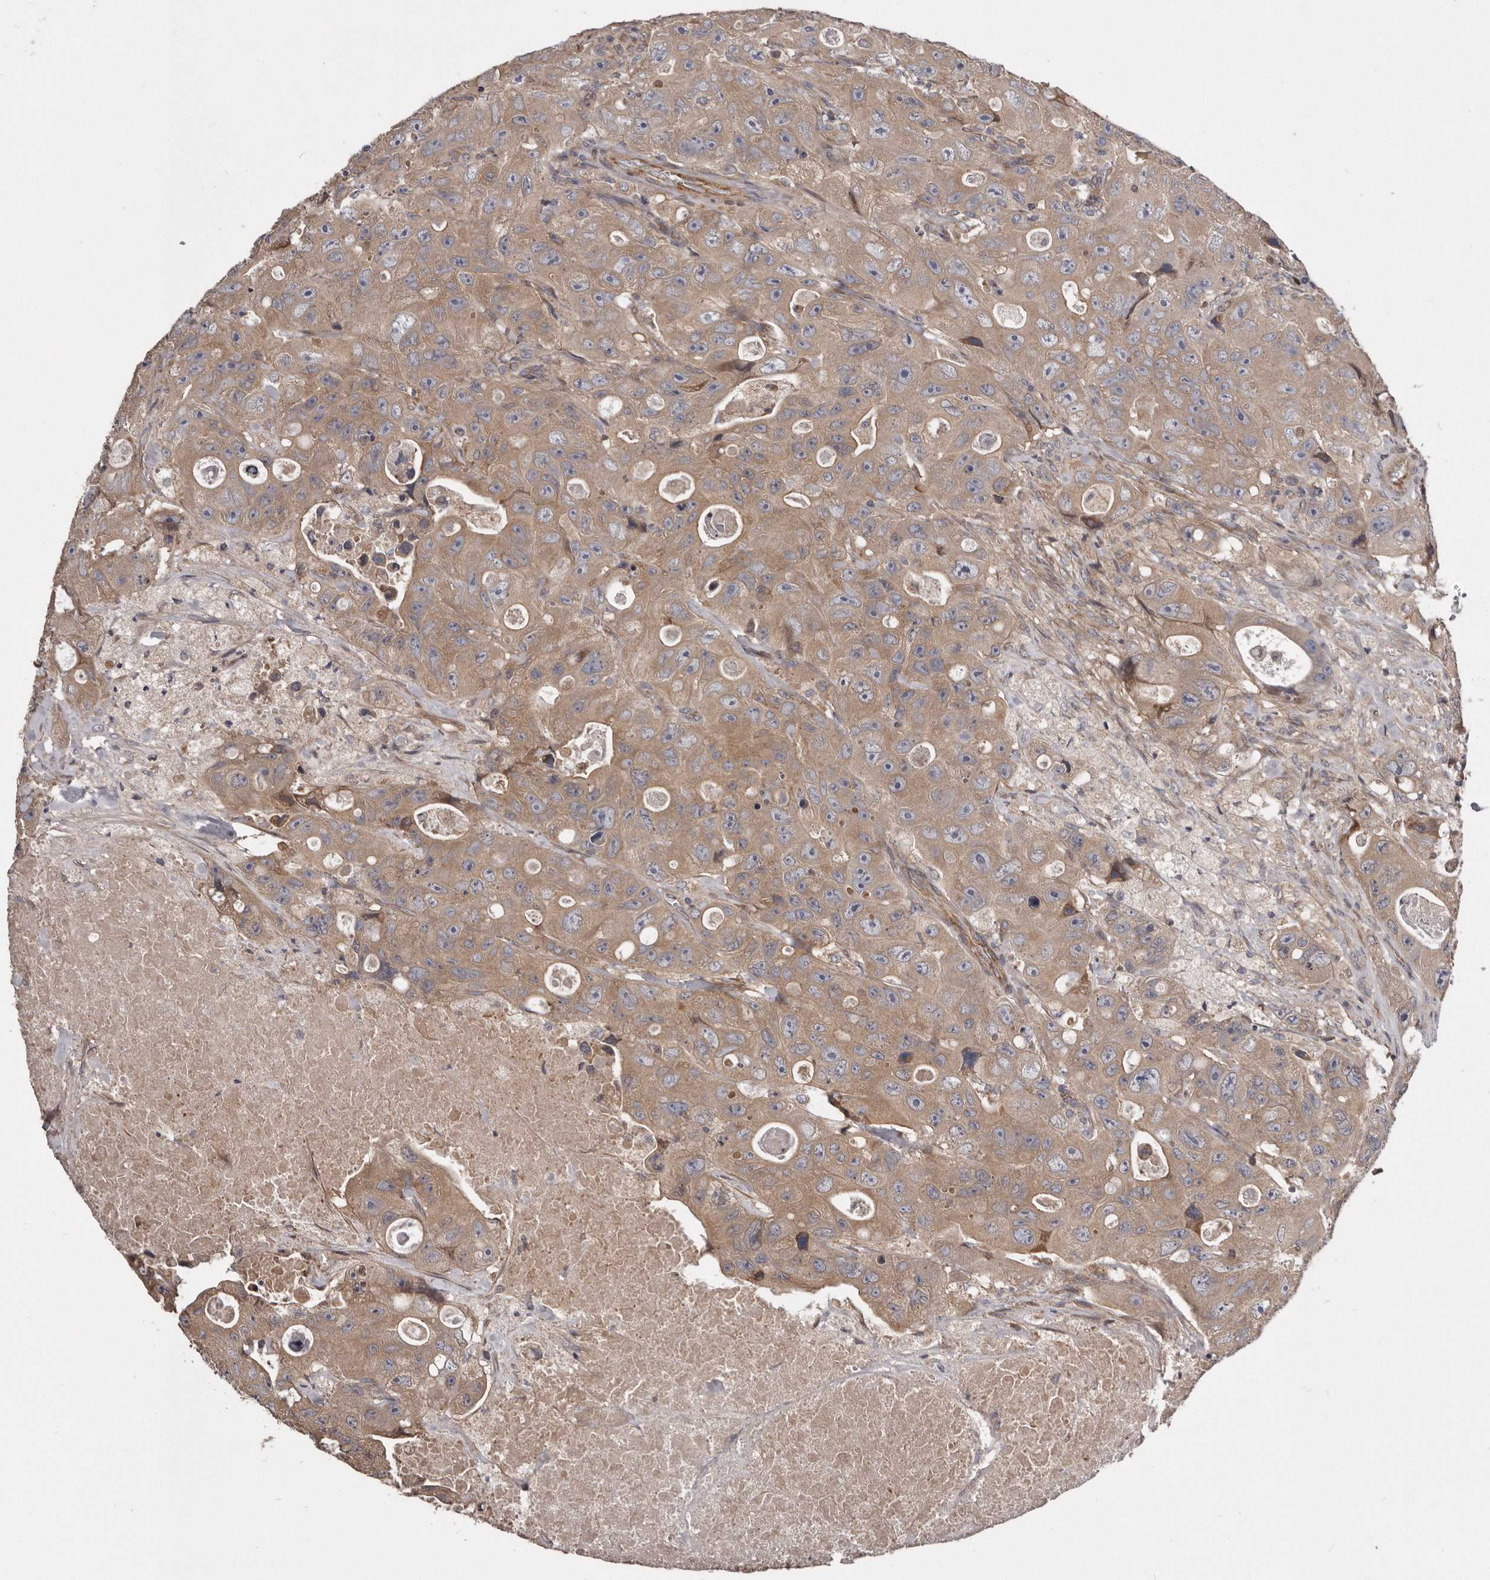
{"staining": {"intensity": "moderate", "quantity": ">75%", "location": "cytoplasmic/membranous"}, "tissue": "colorectal cancer", "cell_type": "Tumor cells", "image_type": "cancer", "snomed": [{"axis": "morphology", "description": "Adenocarcinoma, NOS"}, {"axis": "topography", "description": "Colon"}], "caption": "Tumor cells demonstrate moderate cytoplasmic/membranous positivity in about >75% of cells in colorectal adenocarcinoma.", "gene": "ARMCX1", "patient": {"sex": "female", "age": 46}}